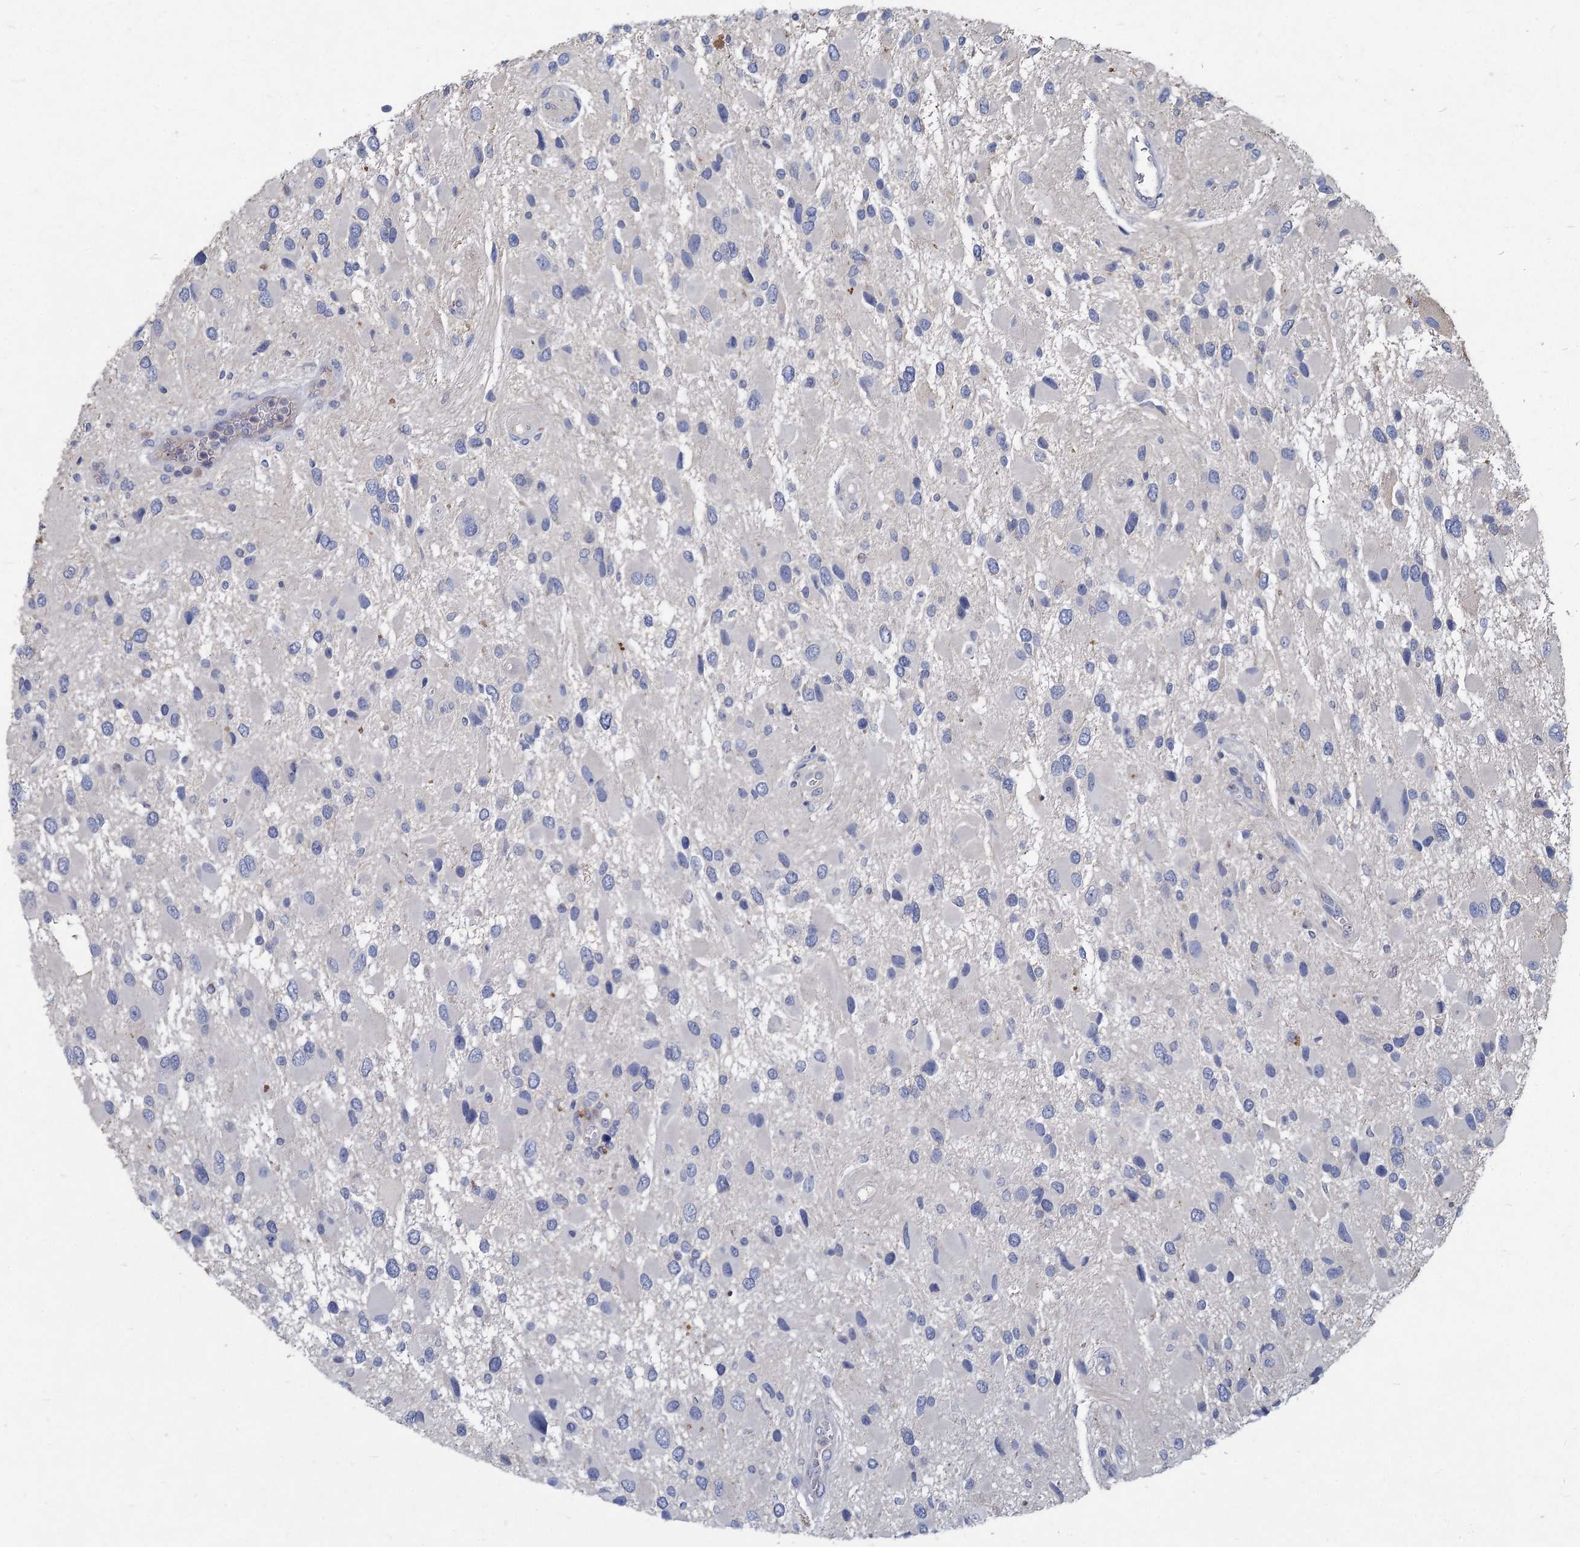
{"staining": {"intensity": "negative", "quantity": "none", "location": "none"}, "tissue": "glioma", "cell_type": "Tumor cells", "image_type": "cancer", "snomed": [{"axis": "morphology", "description": "Glioma, malignant, High grade"}, {"axis": "topography", "description": "Brain"}], "caption": "Image shows no protein positivity in tumor cells of malignant high-grade glioma tissue.", "gene": "HES2", "patient": {"sex": "male", "age": 53}}